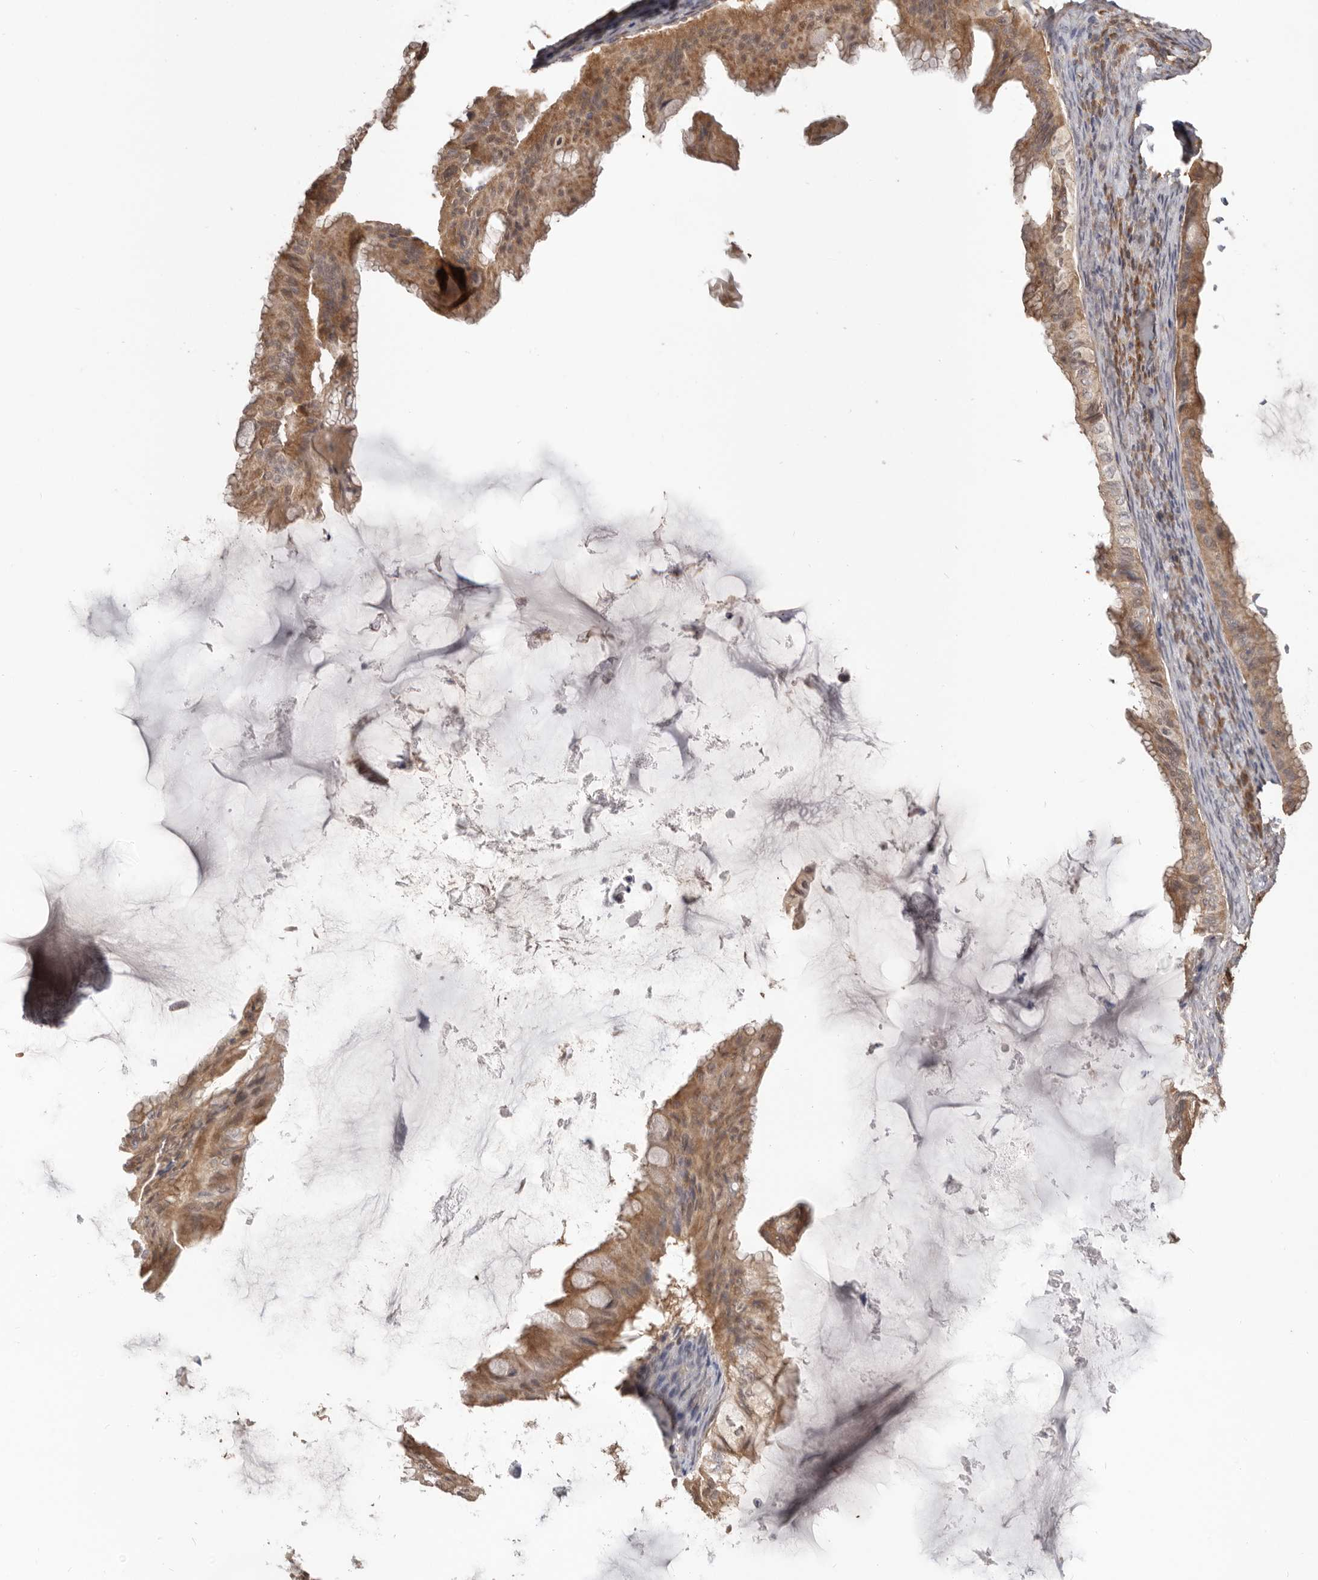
{"staining": {"intensity": "moderate", "quantity": ">75%", "location": "cytoplasmic/membranous"}, "tissue": "ovarian cancer", "cell_type": "Tumor cells", "image_type": "cancer", "snomed": [{"axis": "morphology", "description": "Cystadenocarcinoma, mucinous, NOS"}, {"axis": "topography", "description": "Ovary"}], "caption": "Brown immunohistochemical staining in human mucinous cystadenocarcinoma (ovarian) reveals moderate cytoplasmic/membranous staining in approximately >75% of tumor cells. The protein is stained brown, and the nuclei are stained in blue (DAB IHC with brightfield microscopy, high magnification).", "gene": "LRP6", "patient": {"sex": "female", "age": 61}}